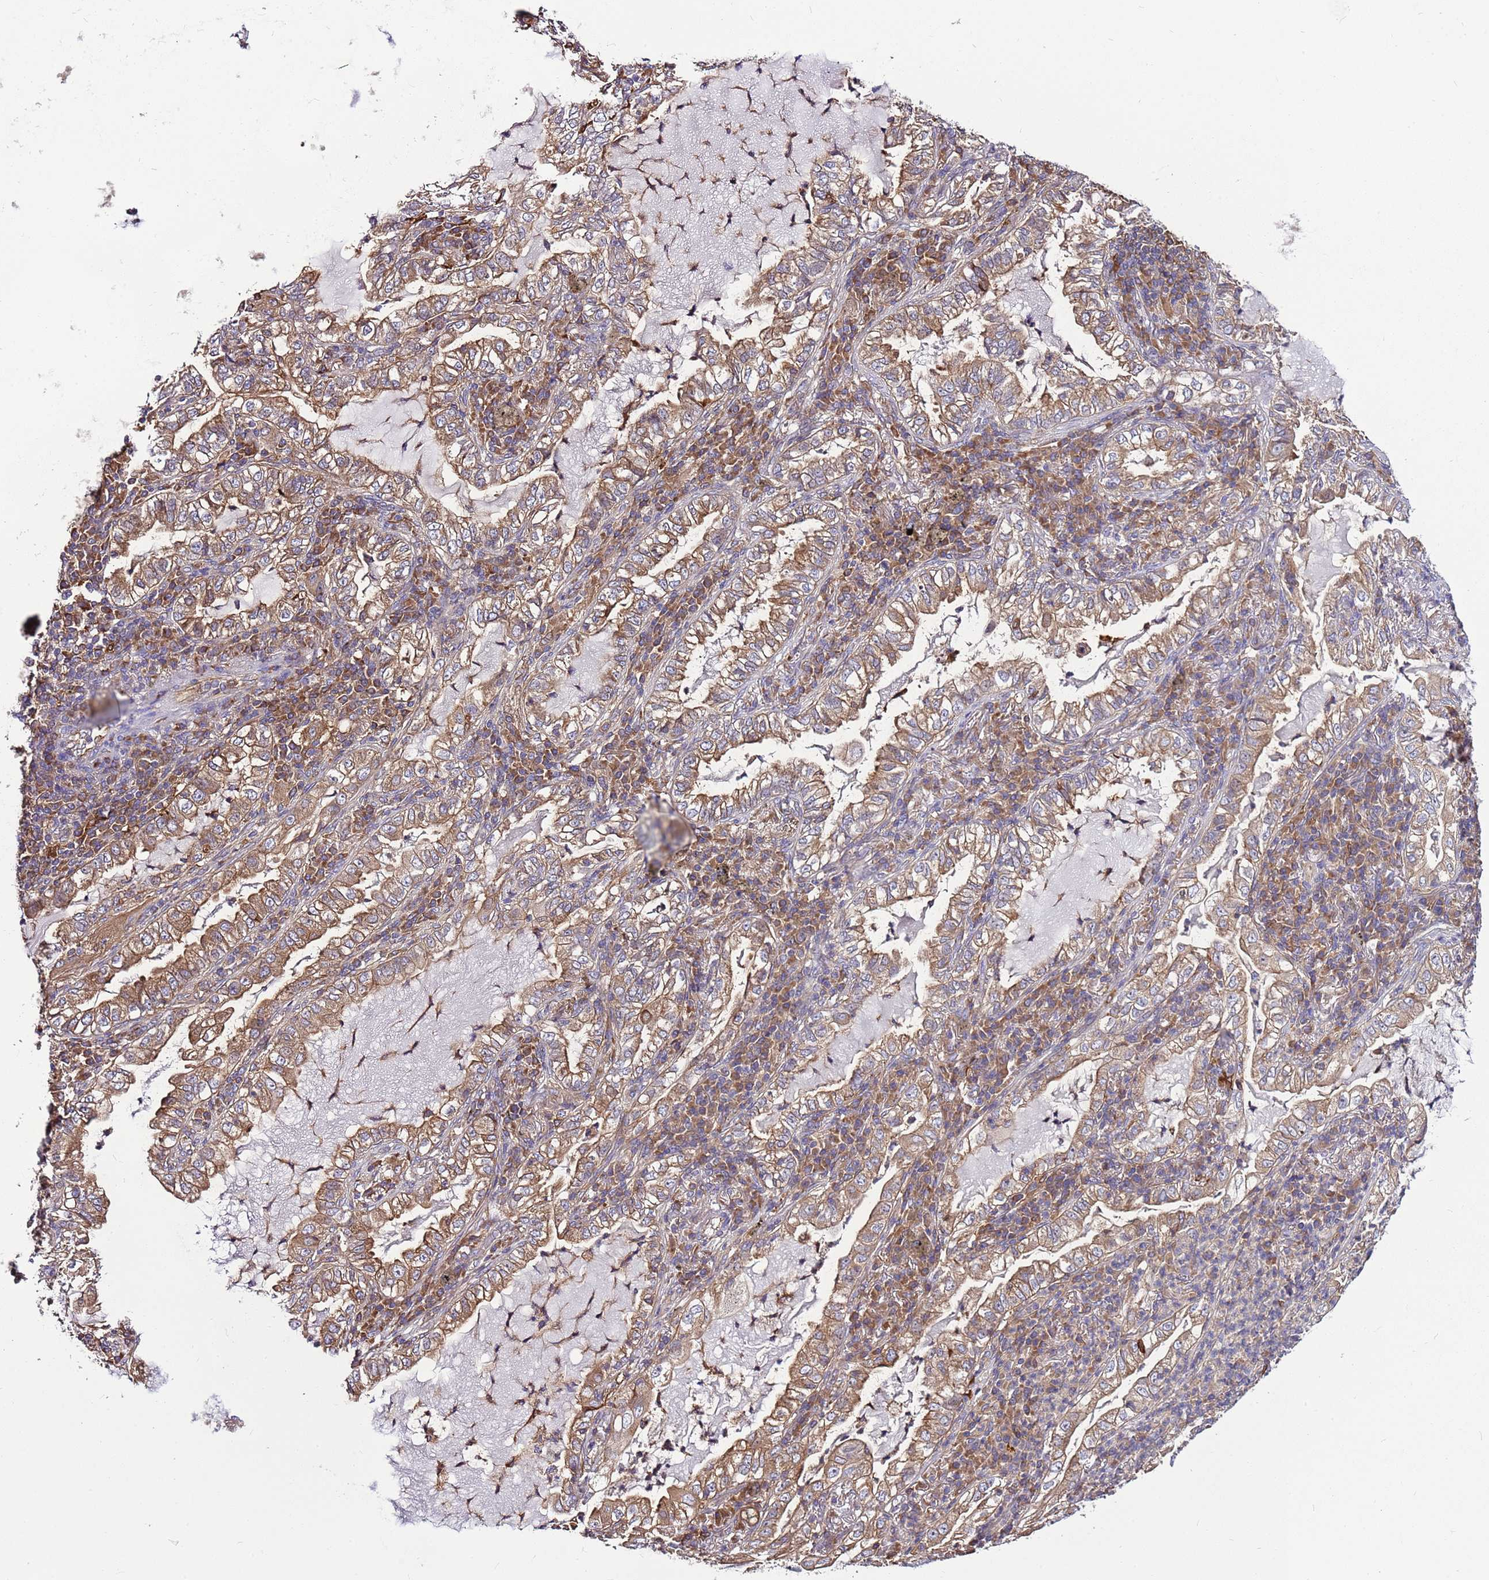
{"staining": {"intensity": "moderate", "quantity": ">75%", "location": "cytoplasmic/membranous"}, "tissue": "lung cancer", "cell_type": "Tumor cells", "image_type": "cancer", "snomed": [{"axis": "morphology", "description": "Adenocarcinoma, NOS"}, {"axis": "topography", "description": "Lung"}], "caption": "Protein staining displays moderate cytoplasmic/membranous expression in approximately >75% of tumor cells in lung cancer.", "gene": "ATXN2L", "patient": {"sex": "female", "age": 73}}